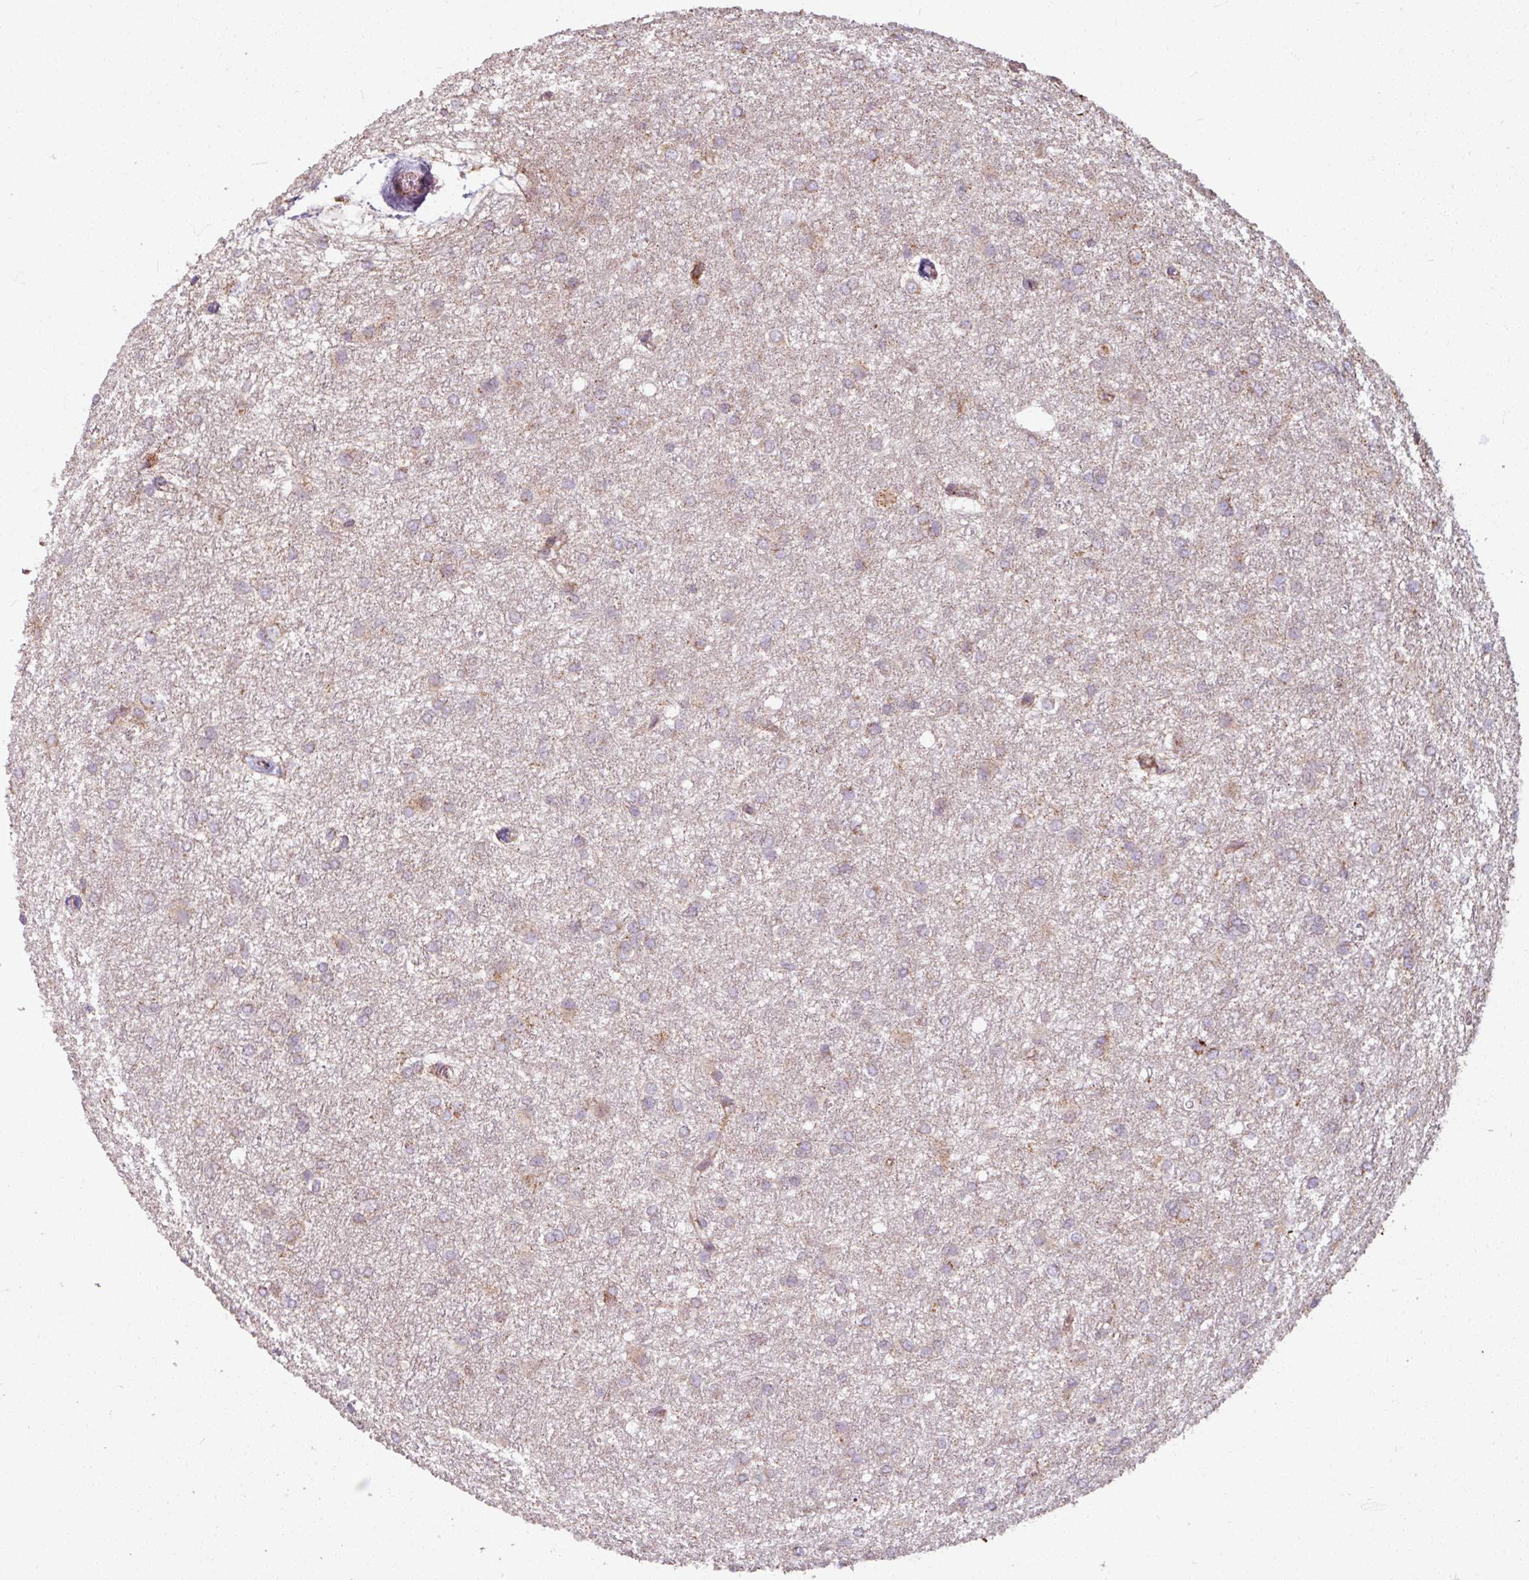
{"staining": {"intensity": "weak", "quantity": "25%-75%", "location": "cytoplasmic/membranous"}, "tissue": "glioma", "cell_type": "Tumor cells", "image_type": "cancer", "snomed": [{"axis": "morphology", "description": "Glioma, malignant, High grade"}, {"axis": "topography", "description": "Brain"}], "caption": "This photomicrograph shows immunohistochemistry staining of human malignant high-grade glioma, with low weak cytoplasmic/membranous staining in about 25%-75% of tumor cells.", "gene": "MAGT1", "patient": {"sex": "female", "age": 50}}